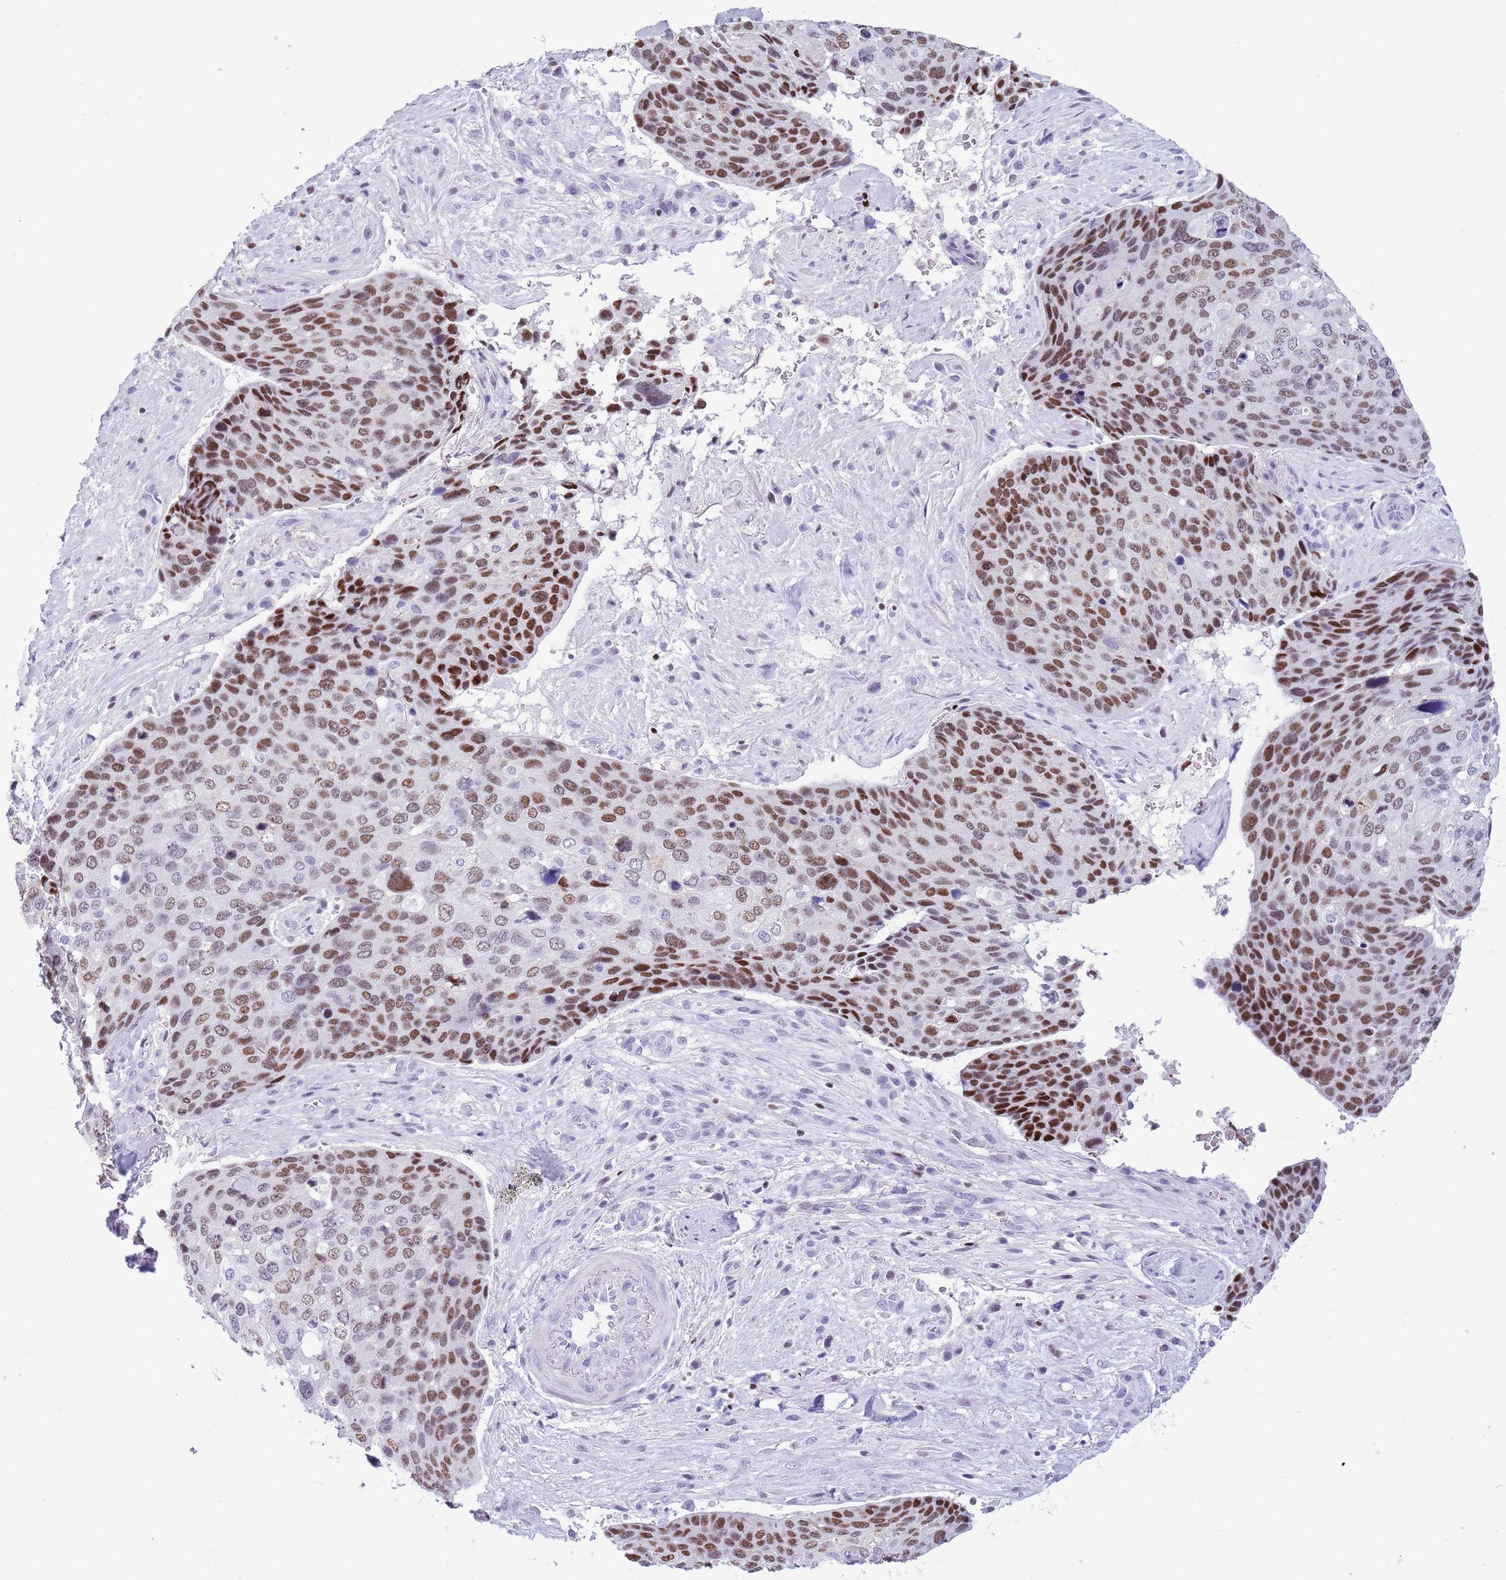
{"staining": {"intensity": "strong", "quantity": ">75%", "location": "nuclear"}, "tissue": "skin cancer", "cell_type": "Tumor cells", "image_type": "cancer", "snomed": [{"axis": "morphology", "description": "Basal cell carcinoma"}, {"axis": "topography", "description": "Skin"}], "caption": "A photomicrograph showing strong nuclear positivity in approximately >75% of tumor cells in skin cancer, as visualized by brown immunohistochemical staining.", "gene": "BCL11B", "patient": {"sex": "female", "age": 74}}